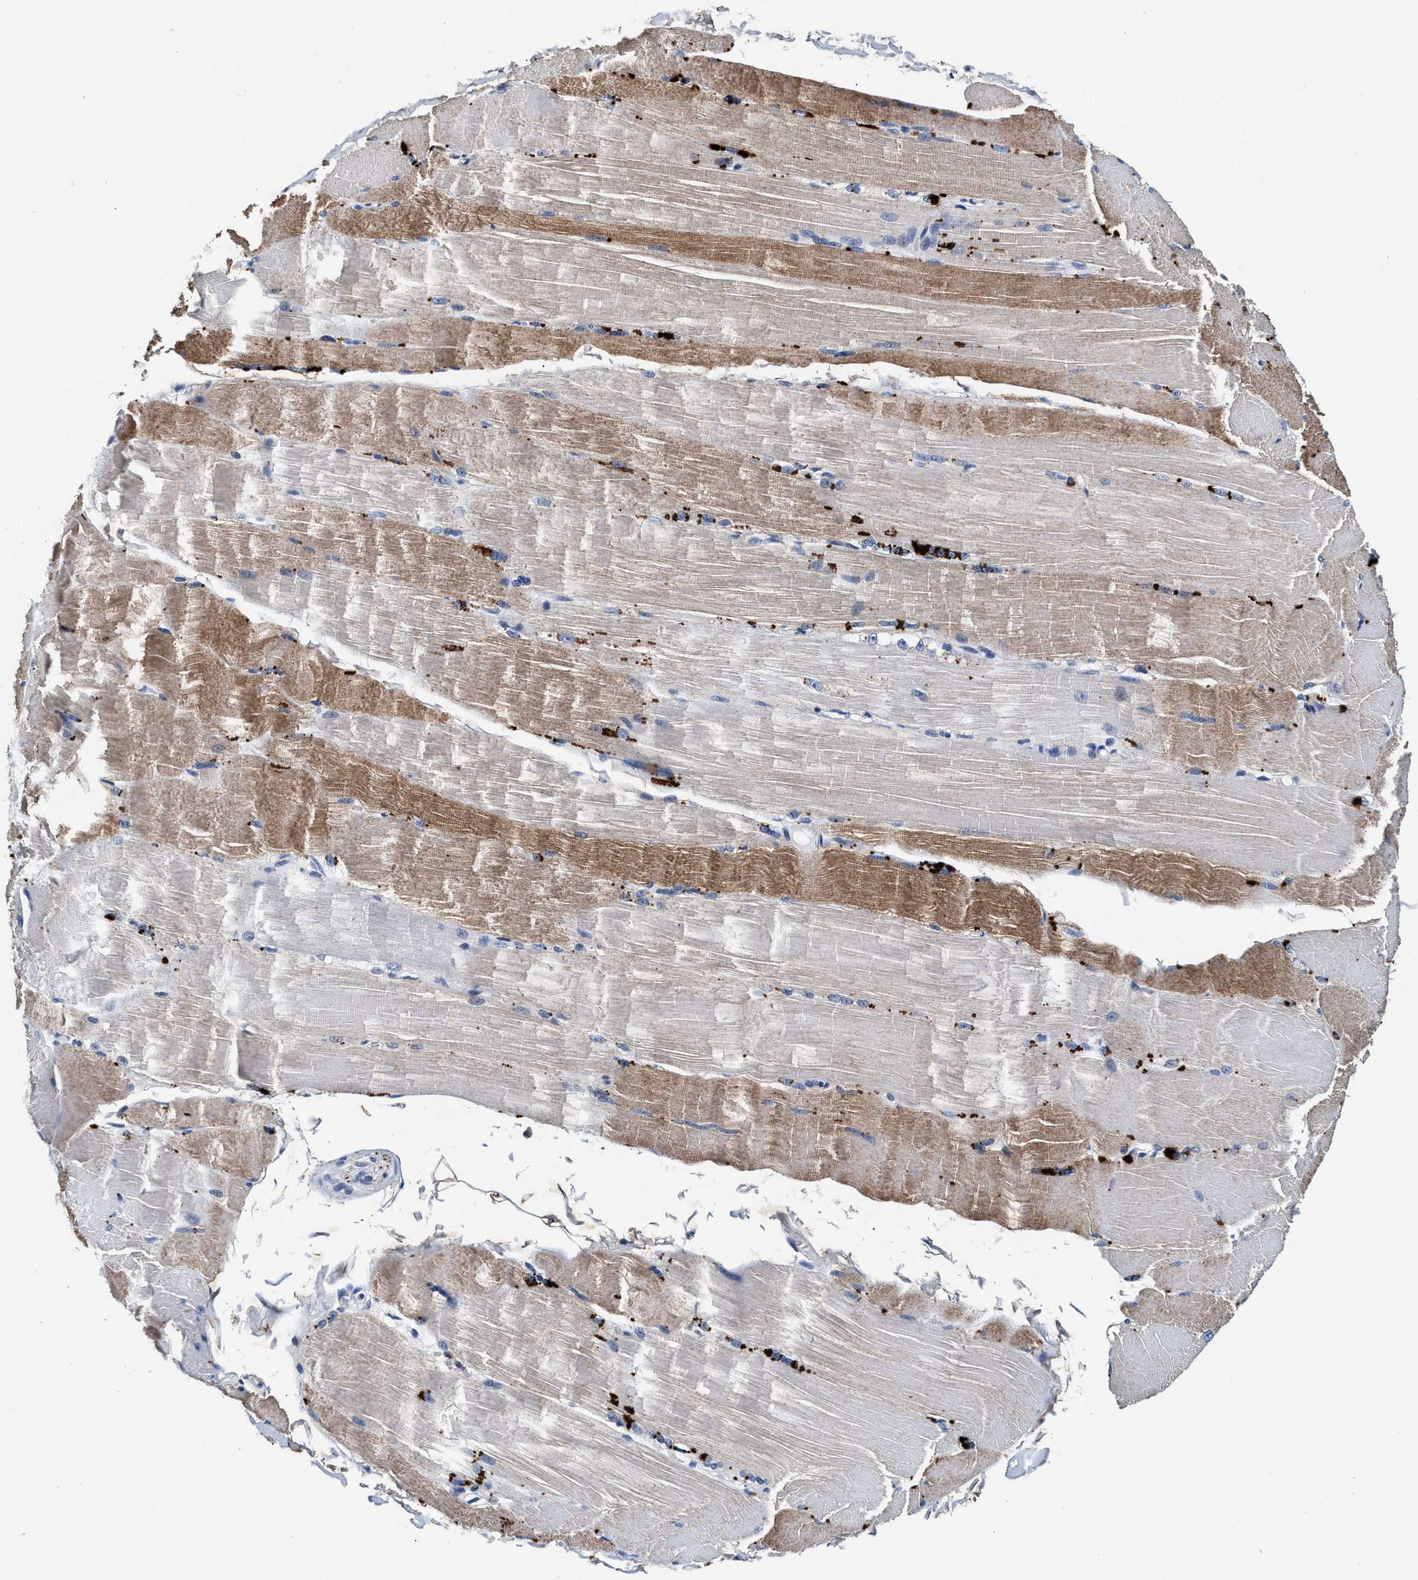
{"staining": {"intensity": "moderate", "quantity": "25%-75%", "location": "cytoplasmic/membranous"}, "tissue": "skeletal muscle", "cell_type": "Myocytes", "image_type": "normal", "snomed": [{"axis": "morphology", "description": "Normal tissue, NOS"}, {"axis": "topography", "description": "Skin"}, {"axis": "topography", "description": "Skeletal muscle"}], "caption": "Human skeletal muscle stained with a brown dye exhibits moderate cytoplasmic/membranous positive staining in about 25%-75% of myocytes.", "gene": "SLC8A1", "patient": {"sex": "male", "age": 83}}